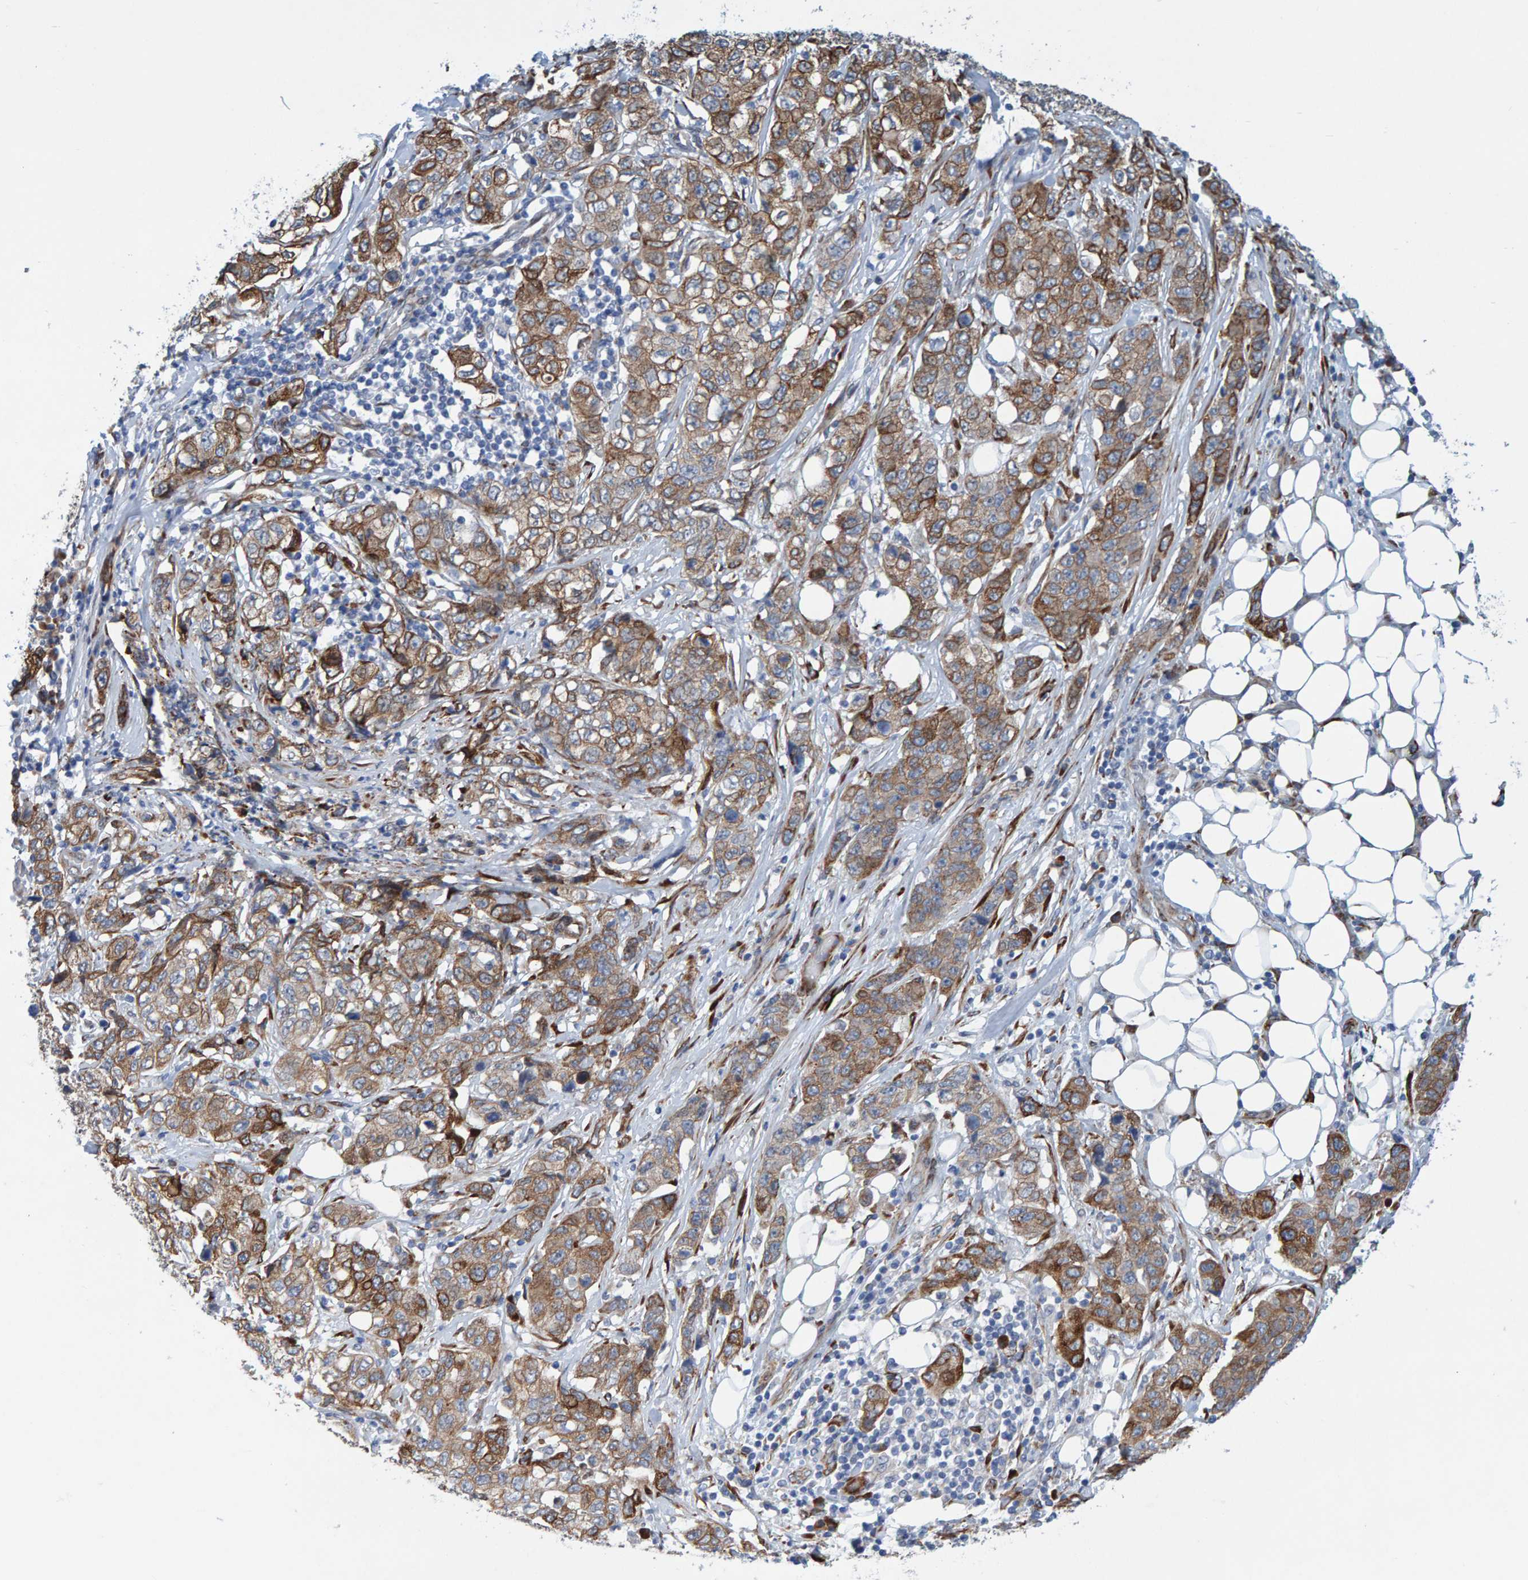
{"staining": {"intensity": "moderate", "quantity": ">75%", "location": "cytoplasmic/membranous"}, "tissue": "stomach cancer", "cell_type": "Tumor cells", "image_type": "cancer", "snomed": [{"axis": "morphology", "description": "Adenocarcinoma, NOS"}, {"axis": "topography", "description": "Stomach"}], "caption": "This is an image of immunohistochemistry (IHC) staining of adenocarcinoma (stomach), which shows moderate staining in the cytoplasmic/membranous of tumor cells.", "gene": "MMP16", "patient": {"sex": "male", "age": 48}}